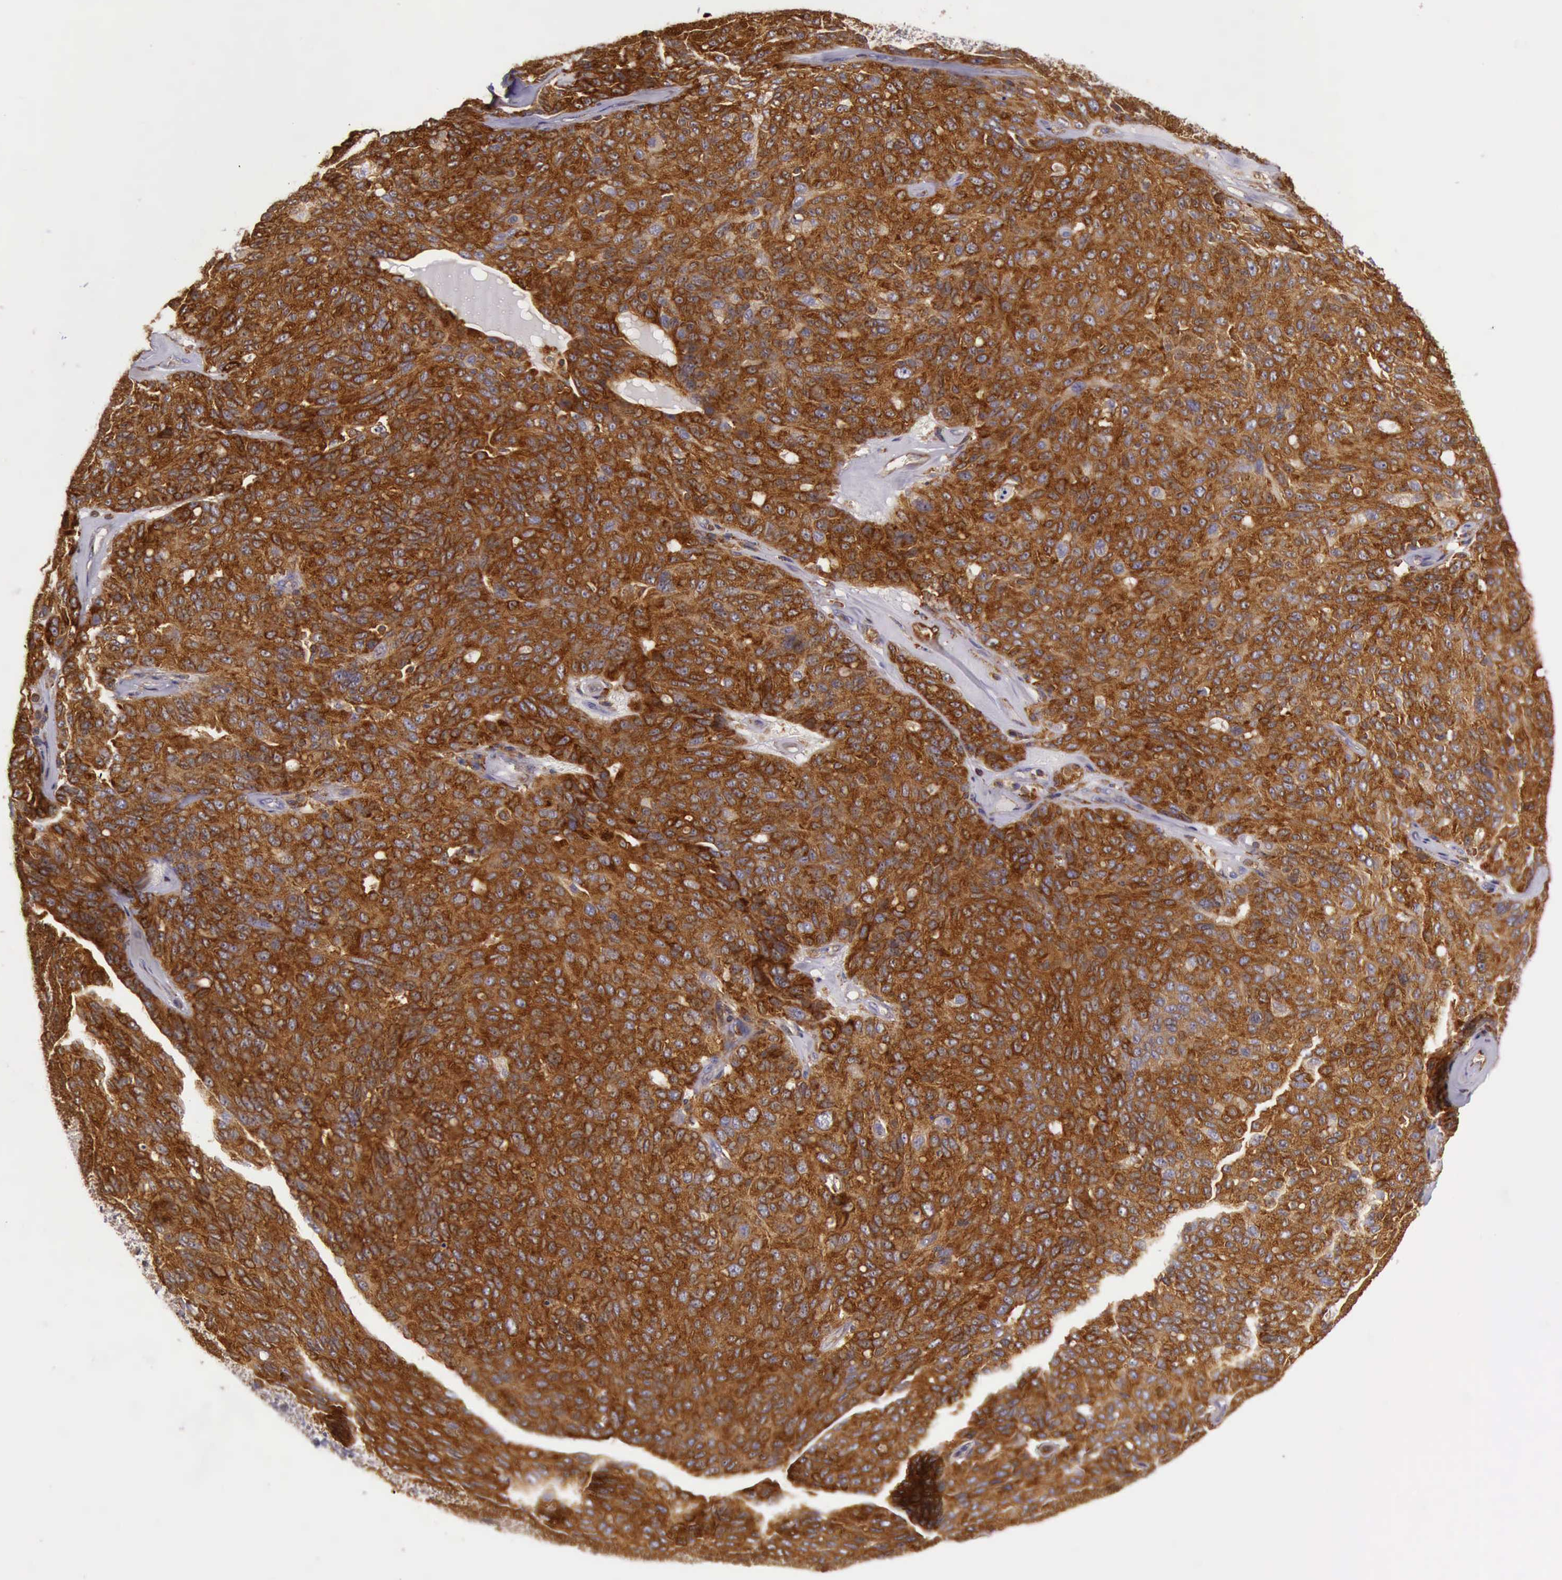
{"staining": {"intensity": "strong", "quantity": ">75%", "location": "cytoplasmic/membranous"}, "tissue": "ovarian cancer", "cell_type": "Tumor cells", "image_type": "cancer", "snomed": [{"axis": "morphology", "description": "Carcinoma, endometroid"}, {"axis": "topography", "description": "Ovary"}], "caption": "Strong cytoplasmic/membranous protein expression is seen in approximately >75% of tumor cells in ovarian endometroid carcinoma. (DAB (3,3'-diaminobenzidine) IHC with brightfield microscopy, high magnification).", "gene": "ARHGAP4", "patient": {"sex": "female", "age": 60}}